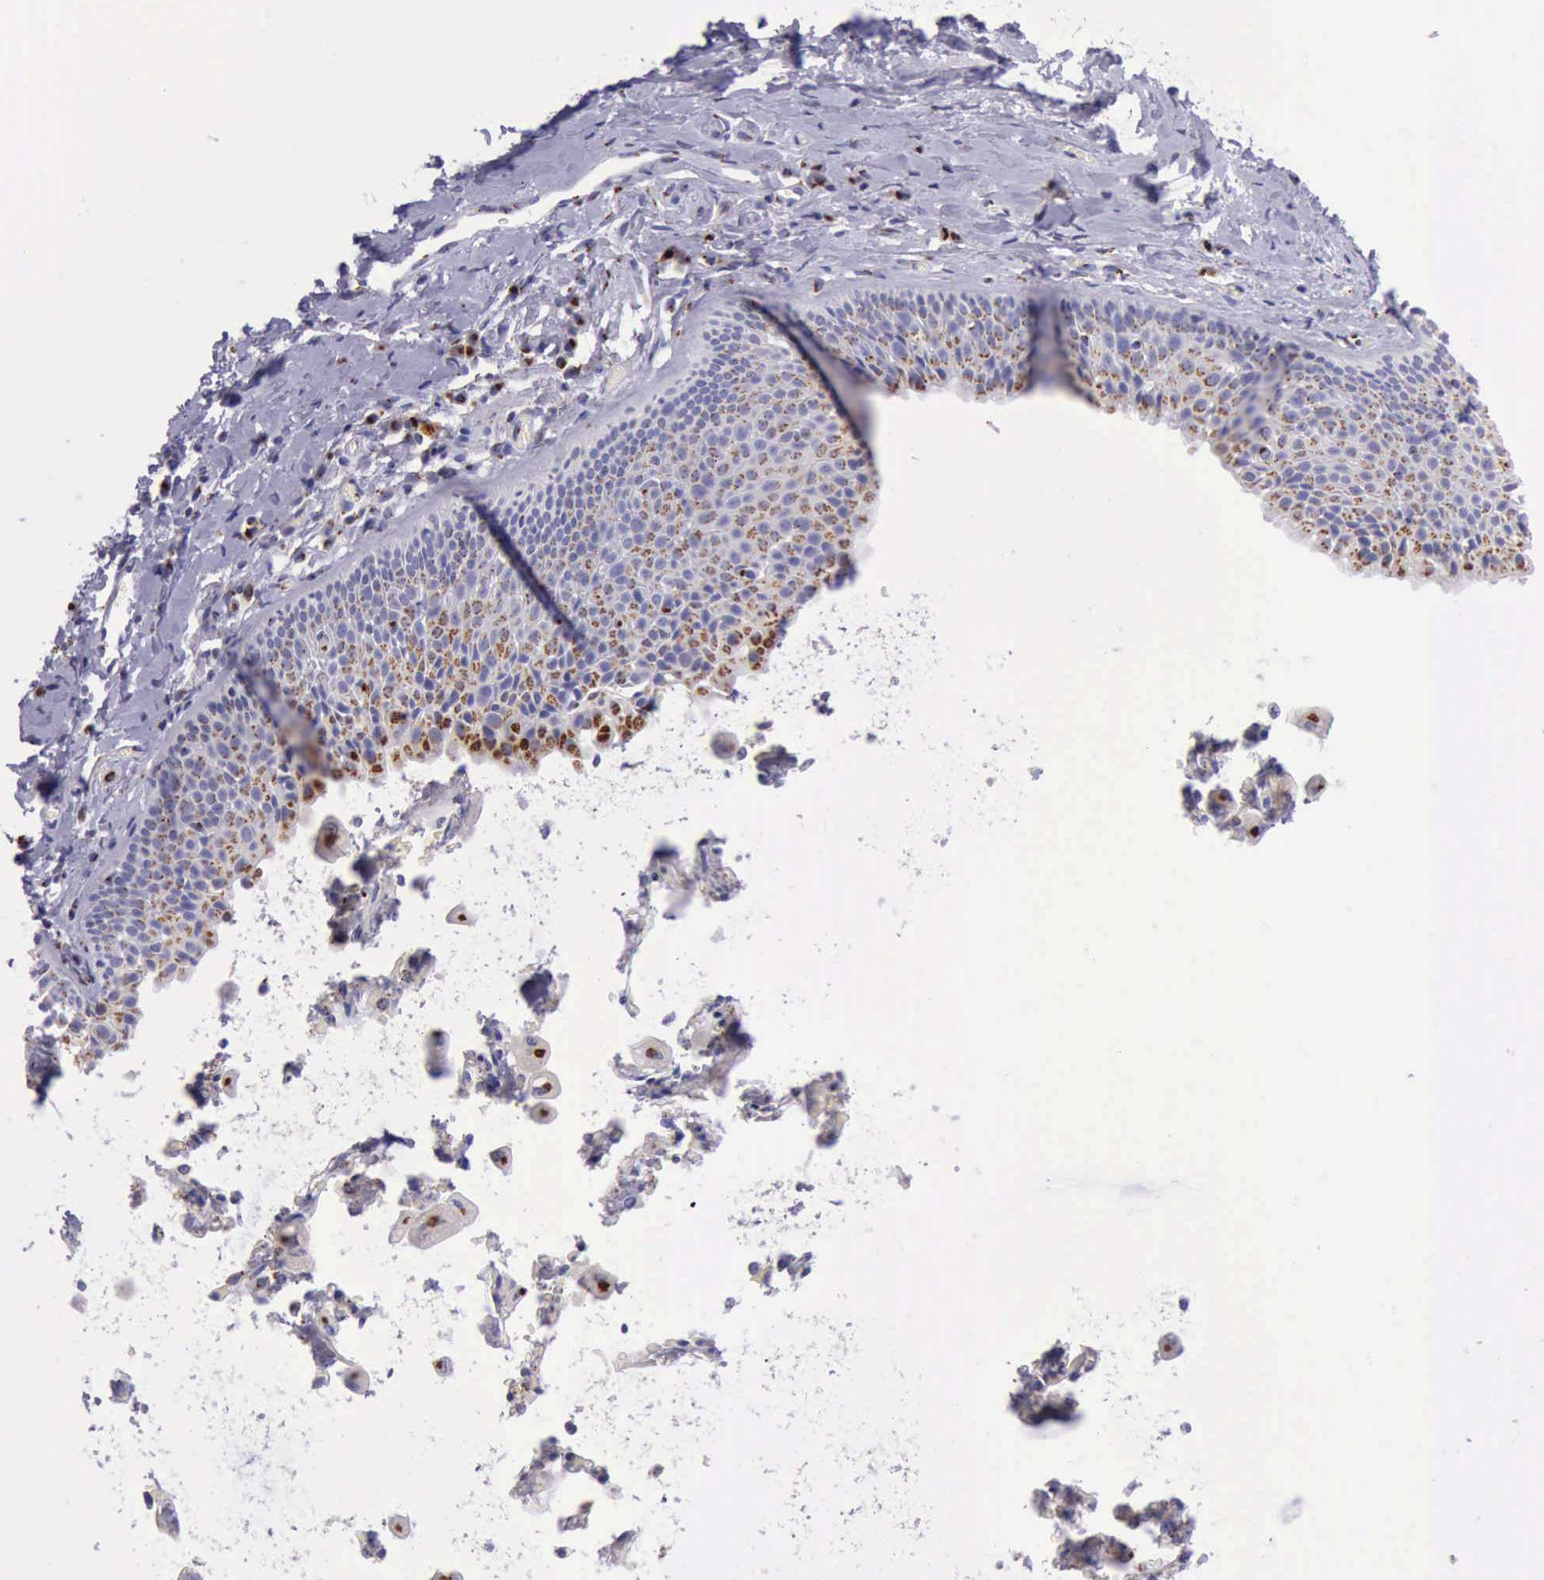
{"staining": {"intensity": "strong", "quantity": ">75%", "location": "cytoplasmic/membranous"}, "tissue": "nasopharynx", "cell_type": "Respiratory epithelial cells", "image_type": "normal", "snomed": [{"axis": "morphology", "description": "Normal tissue, NOS"}, {"axis": "morphology", "description": "Inflammation, NOS"}, {"axis": "morphology", "description": "Malignant melanoma, Metastatic site"}, {"axis": "topography", "description": "Nasopharynx"}], "caption": "Approximately >75% of respiratory epithelial cells in benign human nasopharynx demonstrate strong cytoplasmic/membranous protein staining as visualized by brown immunohistochemical staining.", "gene": "GOLGA5", "patient": {"sex": "female", "age": 55}}